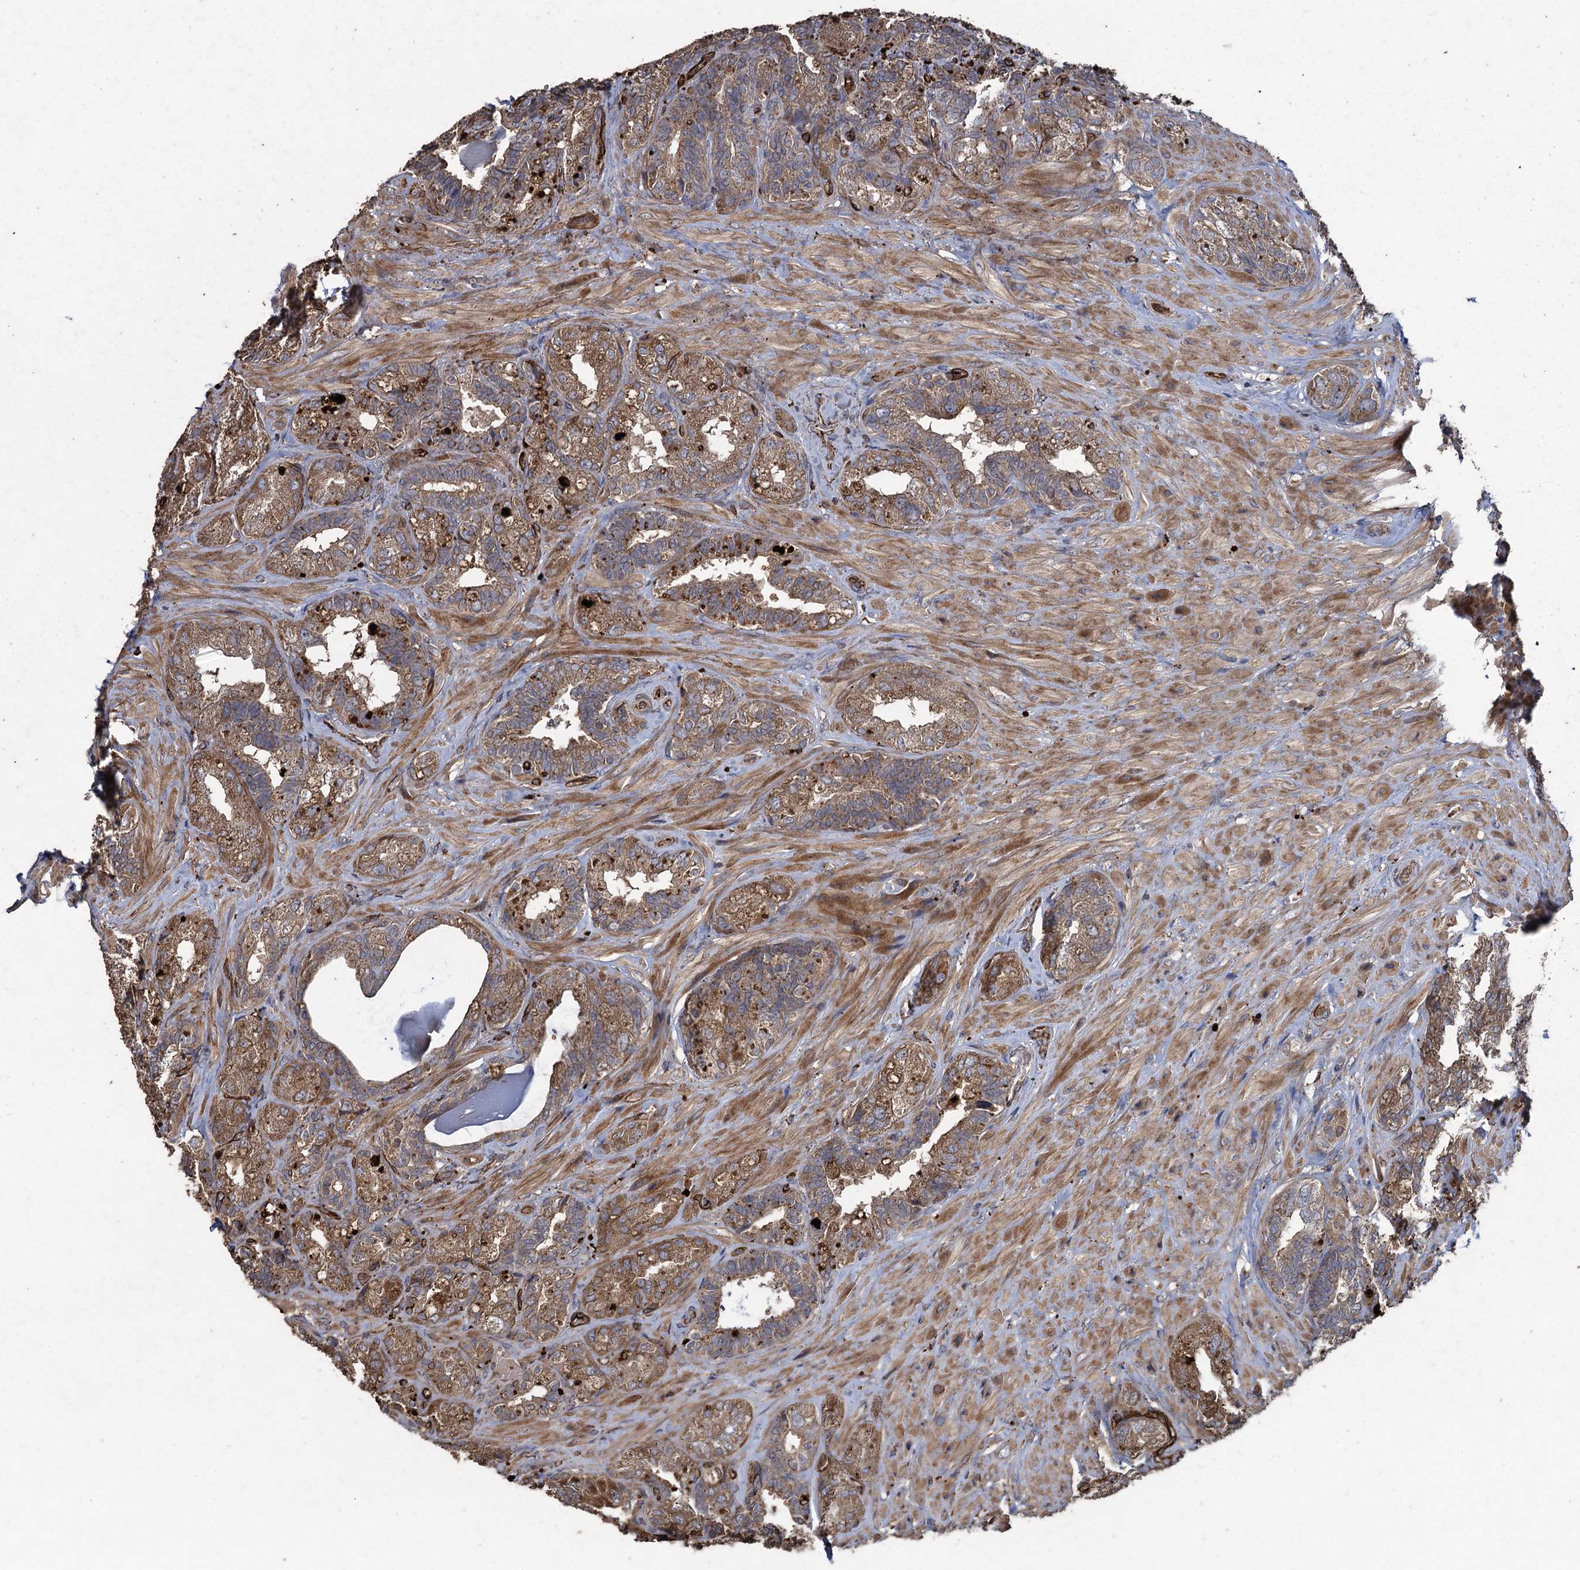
{"staining": {"intensity": "moderate", "quantity": ">75%", "location": "cytoplasmic/membranous"}, "tissue": "seminal vesicle", "cell_type": "Glandular cells", "image_type": "normal", "snomed": [{"axis": "morphology", "description": "Normal tissue, NOS"}, {"axis": "topography", "description": "Prostate and seminal vesicle, NOS"}, {"axis": "topography", "description": "Prostate"}, {"axis": "topography", "description": "Seminal veicle"}], "caption": "DAB immunohistochemical staining of unremarkable human seminal vesicle reveals moderate cytoplasmic/membranous protein positivity in about >75% of glandular cells. (DAB (3,3'-diaminobenzidine) IHC, brown staining for protein, blue staining for nuclei).", "gene": "TXNDC11", "patient": {"sex": "male", "age": 67}}